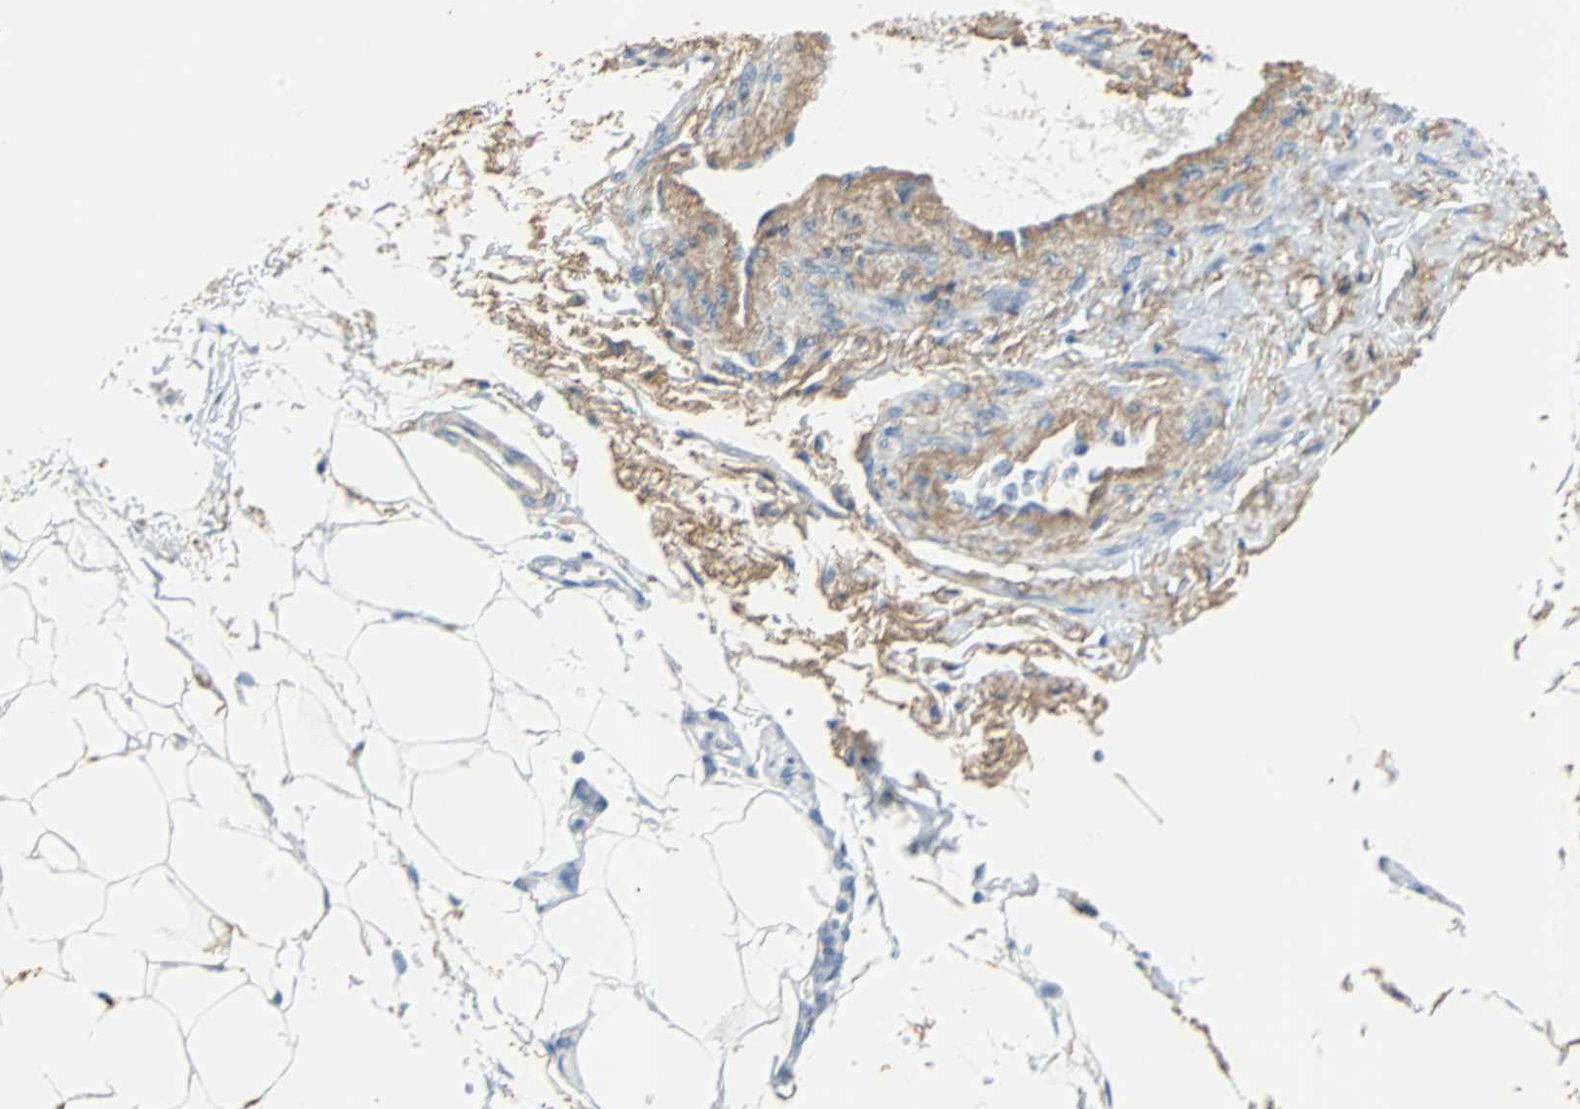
{"staining": {"intensity": "negative", "quantity": "none", "location": "none"}, "tissue": "carcinoid", "cell_type": "Tumor cells", "image_type": "cancer", "snomed": [{"axis": "morphology", "description": "Carcinoid, malignant, NOS"}, {"axis": "topography", "description": "Colon"}], "caption": "Immunohistochemistry (IHC) of malignant carcinoid shows no expression in tumor cells.", "gene": "MUC7", "patient": {"sex": "female", "age": 61}}